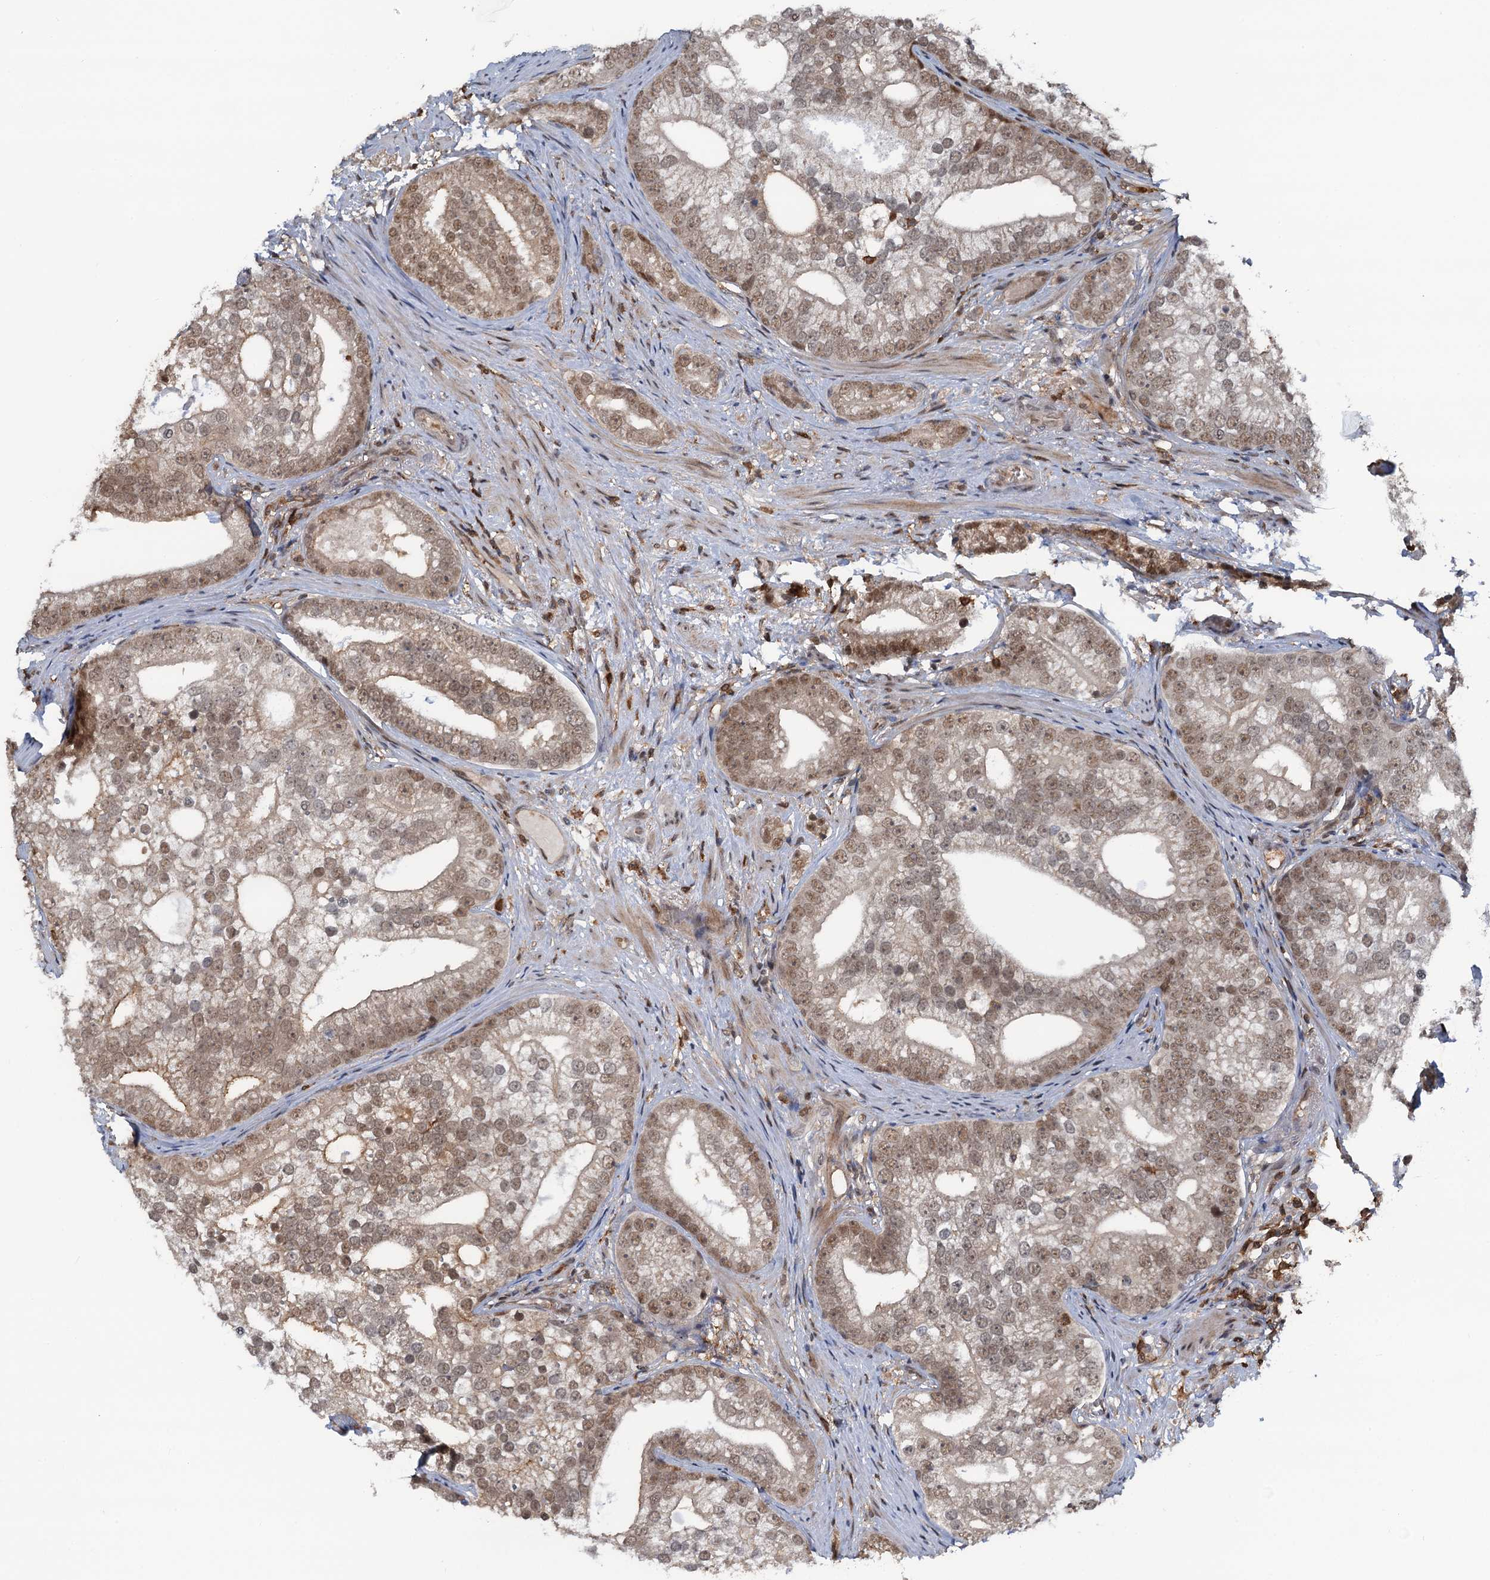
{"staining": {"intensity": "moderate", "quantity": ">75%", "location": "nuclear"}, "tissue": "prostate cancer", "cell_type": "Tumor cells", "image_type": "cancer", "snomed": [{"axis": "morphology", "description": "Adenocarcinoma, High grade"}, {"axis": "topography", "description": "Prostate"}], "caption": "Brown immunohistochemical staining in prostate cancer reveals moderate nuclear expression in approximately >75% of tumor cells.", "gene": "ZNF609", "patient": {"sex": "male", "age": 75}}